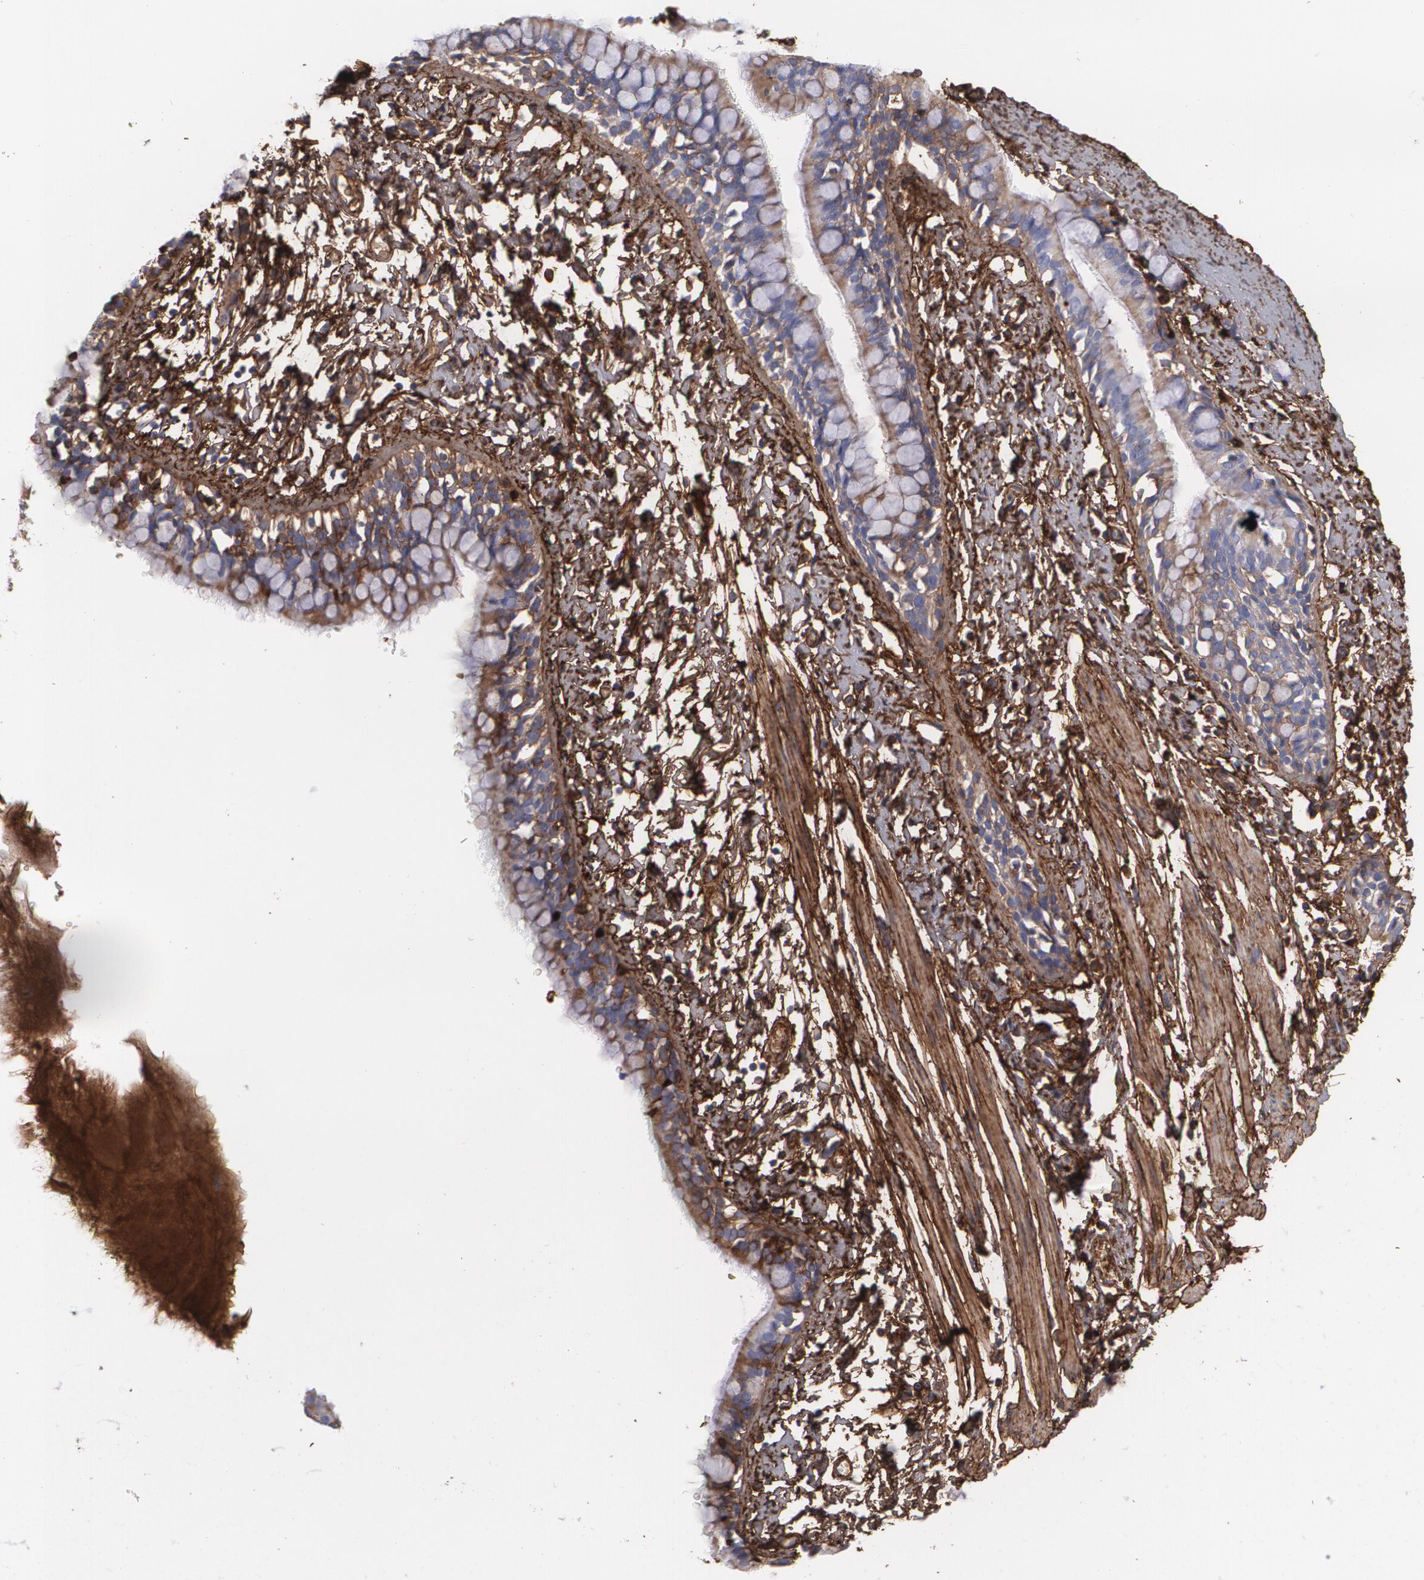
{"staining": {"intensity": "moderate", "quantity": ">75%", "location": "cytoplasmic/membranous"}, "tissue": "bronchus", "cell_type": "Respiratory epithelial cells", "image_type": "normal", "snomed": [{"axis": "morphology", "description": "Normal tissue, NOS"}, {"axis": "topography", "description": "Lymph node of abdomen"}, {"axis": "topography", "description": "Lymph node of pelvis"}], "caption": "Bronchus stained with a brown dye demonstrates moderate cytoplasmic/membranous positive staining in approximately >75% of respiratory epithelial cells.", "gene": "FBLN1", "patient": {"sex": "female", "age": 65}}